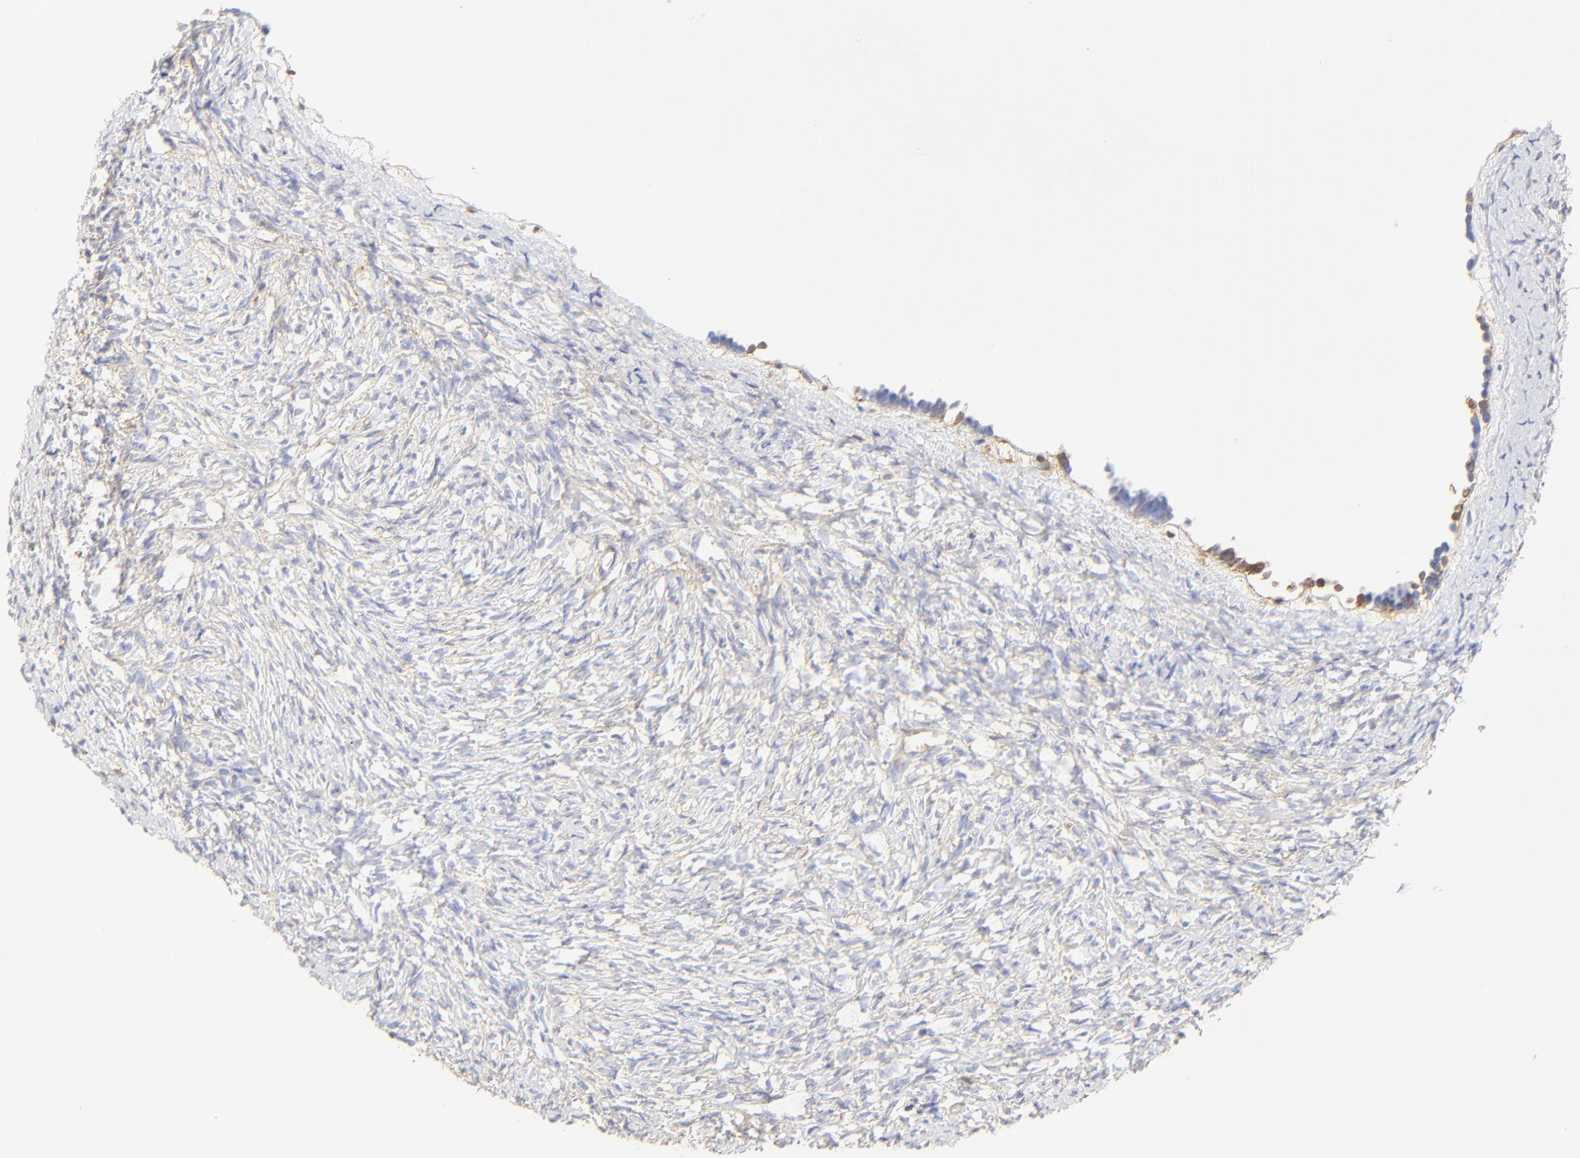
{"staining": {"intensity": "negative", "quantity": "none", "location": "none"}, "tissue": "ovary", "cell_type": "Ovarian stroma cells", "image_type": "normal", "snomed": [{"axis": "morphology", "description": "Normal tissue, NOS"}, {"axis": "topography", "description": "Ovary"}], "caption": "The image shows no staining of ovarian stroma cells in unremarkable ovary.", "gene": "MDGA2", "patient": {"sex": "female", "age": 35}}